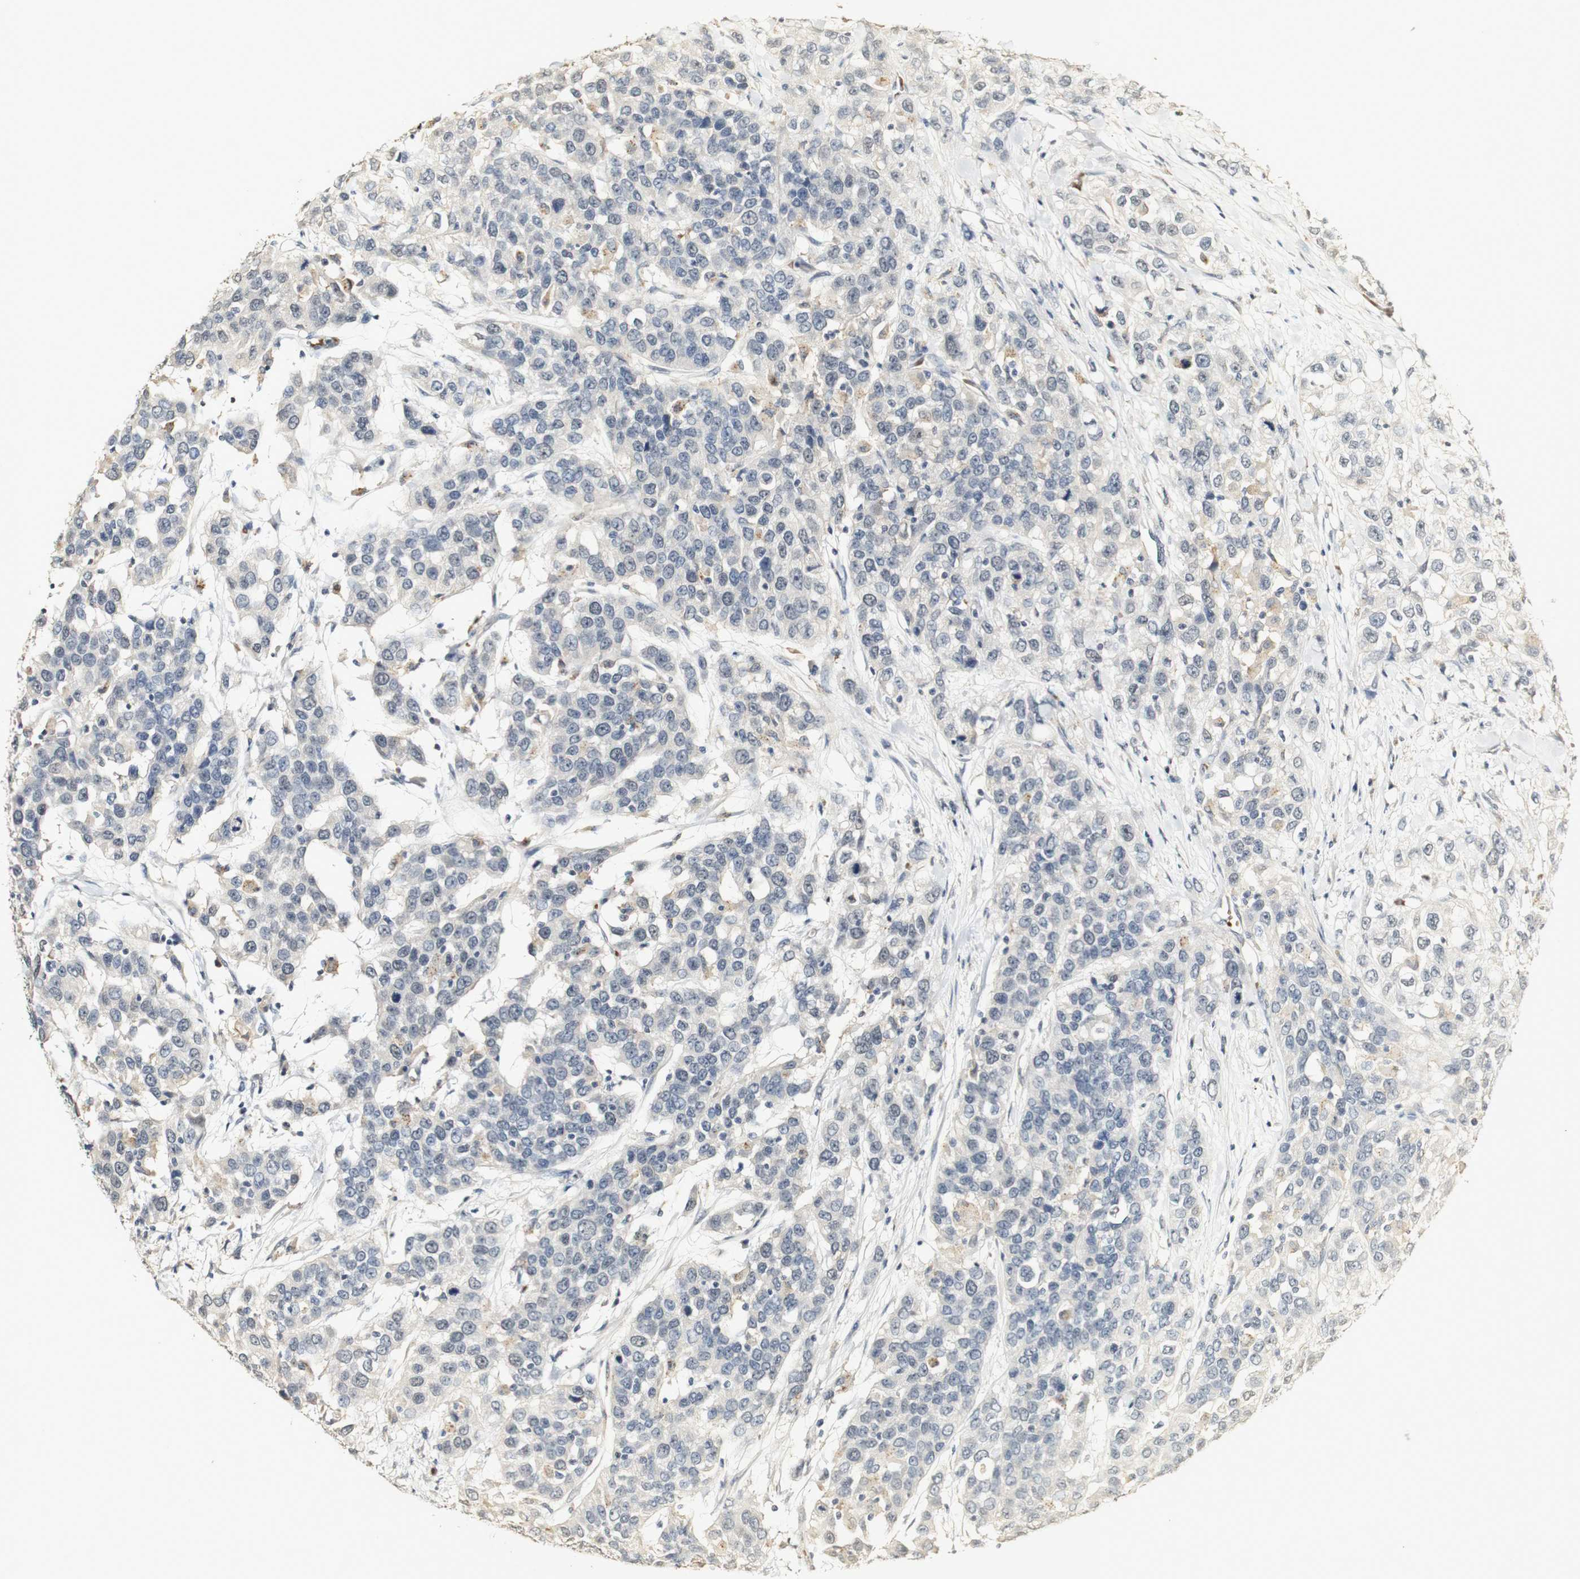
{"staining": {"intensity": "negative", "quantity": "none", "location": "none"}, "tissue": "urothelial cancer", "cell_type": "Tumor cells", "image_type": "cancer", "snomed": [{"axis": "morphology", "description": "Urothelial carcinoma, High grade"}, {"axis": "topography", "description": "Urinary bladder"}], "caption": "This is an IHC photomicrograph of high-grade urothelial carcinoma. There is no staining in tumor cells.", "gene": "SYT7", "patient": {"sex": "female", "age": 80}}